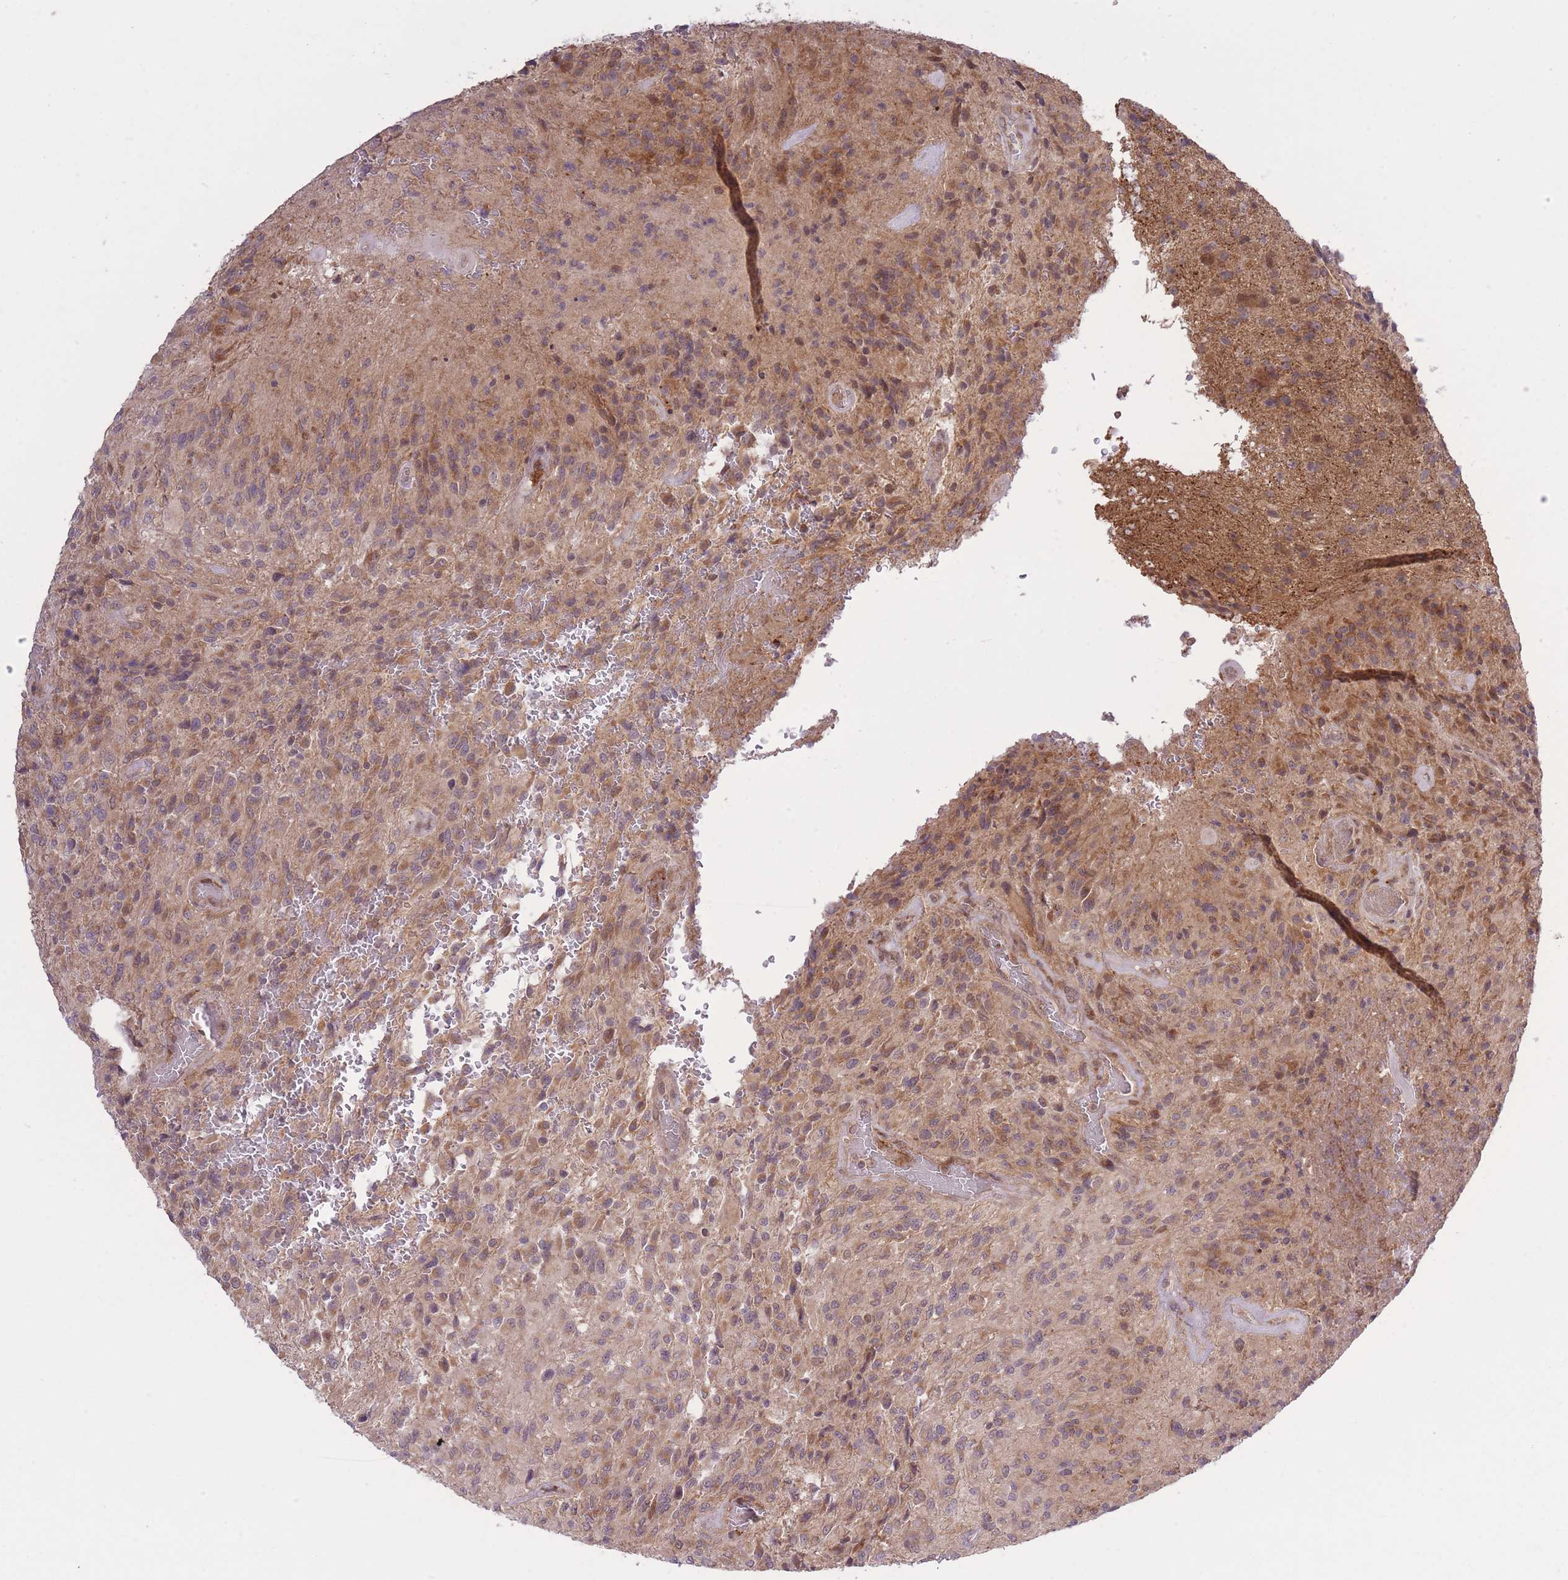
{"staining": {"intensity": "moderate", "quantity": ">75%", "location": "cytoplasmic/membranous"}, "tissue": "glioma", "cell_type": "Tumor cells", "image_type": "cancer", "snomed": [{"axis": "morphology", "description": "Normal tissue, NOS"}, {"axis": "morphology", "description": "Glioma, malignant, High grade"}, {"axis": "topography", "description": "Cerebral cortex"}], "caption": "There is medium levels of moderate cytoplasmic/membranous staining in tumor cells of high-grade glioma (malignant), as demonstrated by immunohistochemical staining (brown color).", "gene": "ZNF391", "patient": {"sex": "male", "age": 56}}